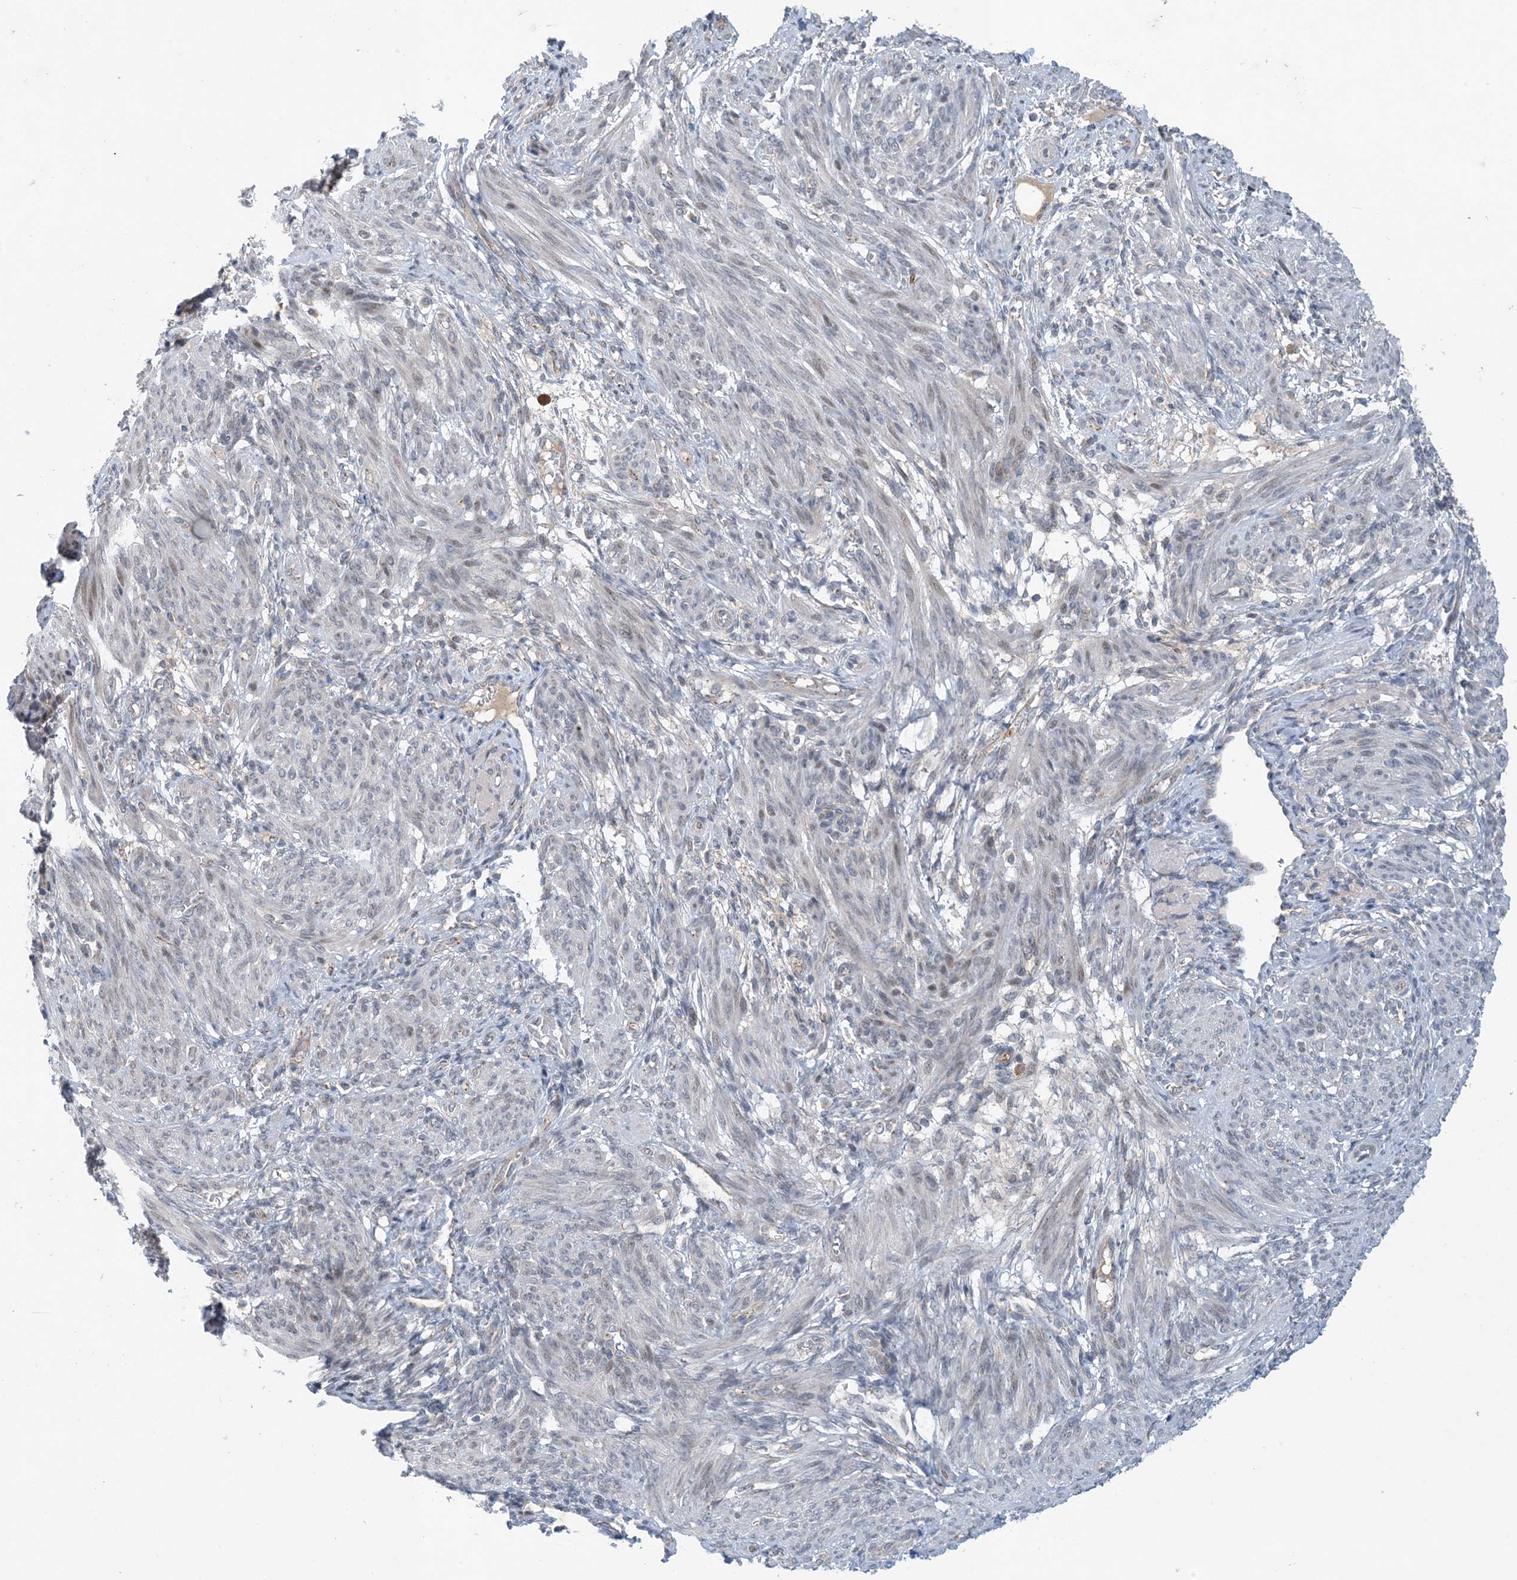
{"staining": {"intensity": "negative", "quantity": "none", "location": "none"}, "tissue": "smooth muscle", "cell_type": "Smooth muscle cells", "image_type": "normal", "snomed": [{"axis": "morphology", "description": "Normal tissue, NOS"}, {"axis": "topography", "description": "Smooth muscle"}], "caption": "Immunohistochemistry (IHC) micrograph of unremarkable human smooth muscle stained for a protein (brown), which exhibits no positivity in smooth muscle cells.", "gene": "TINAG", "patient": {"sex": "female", "age": 39}}